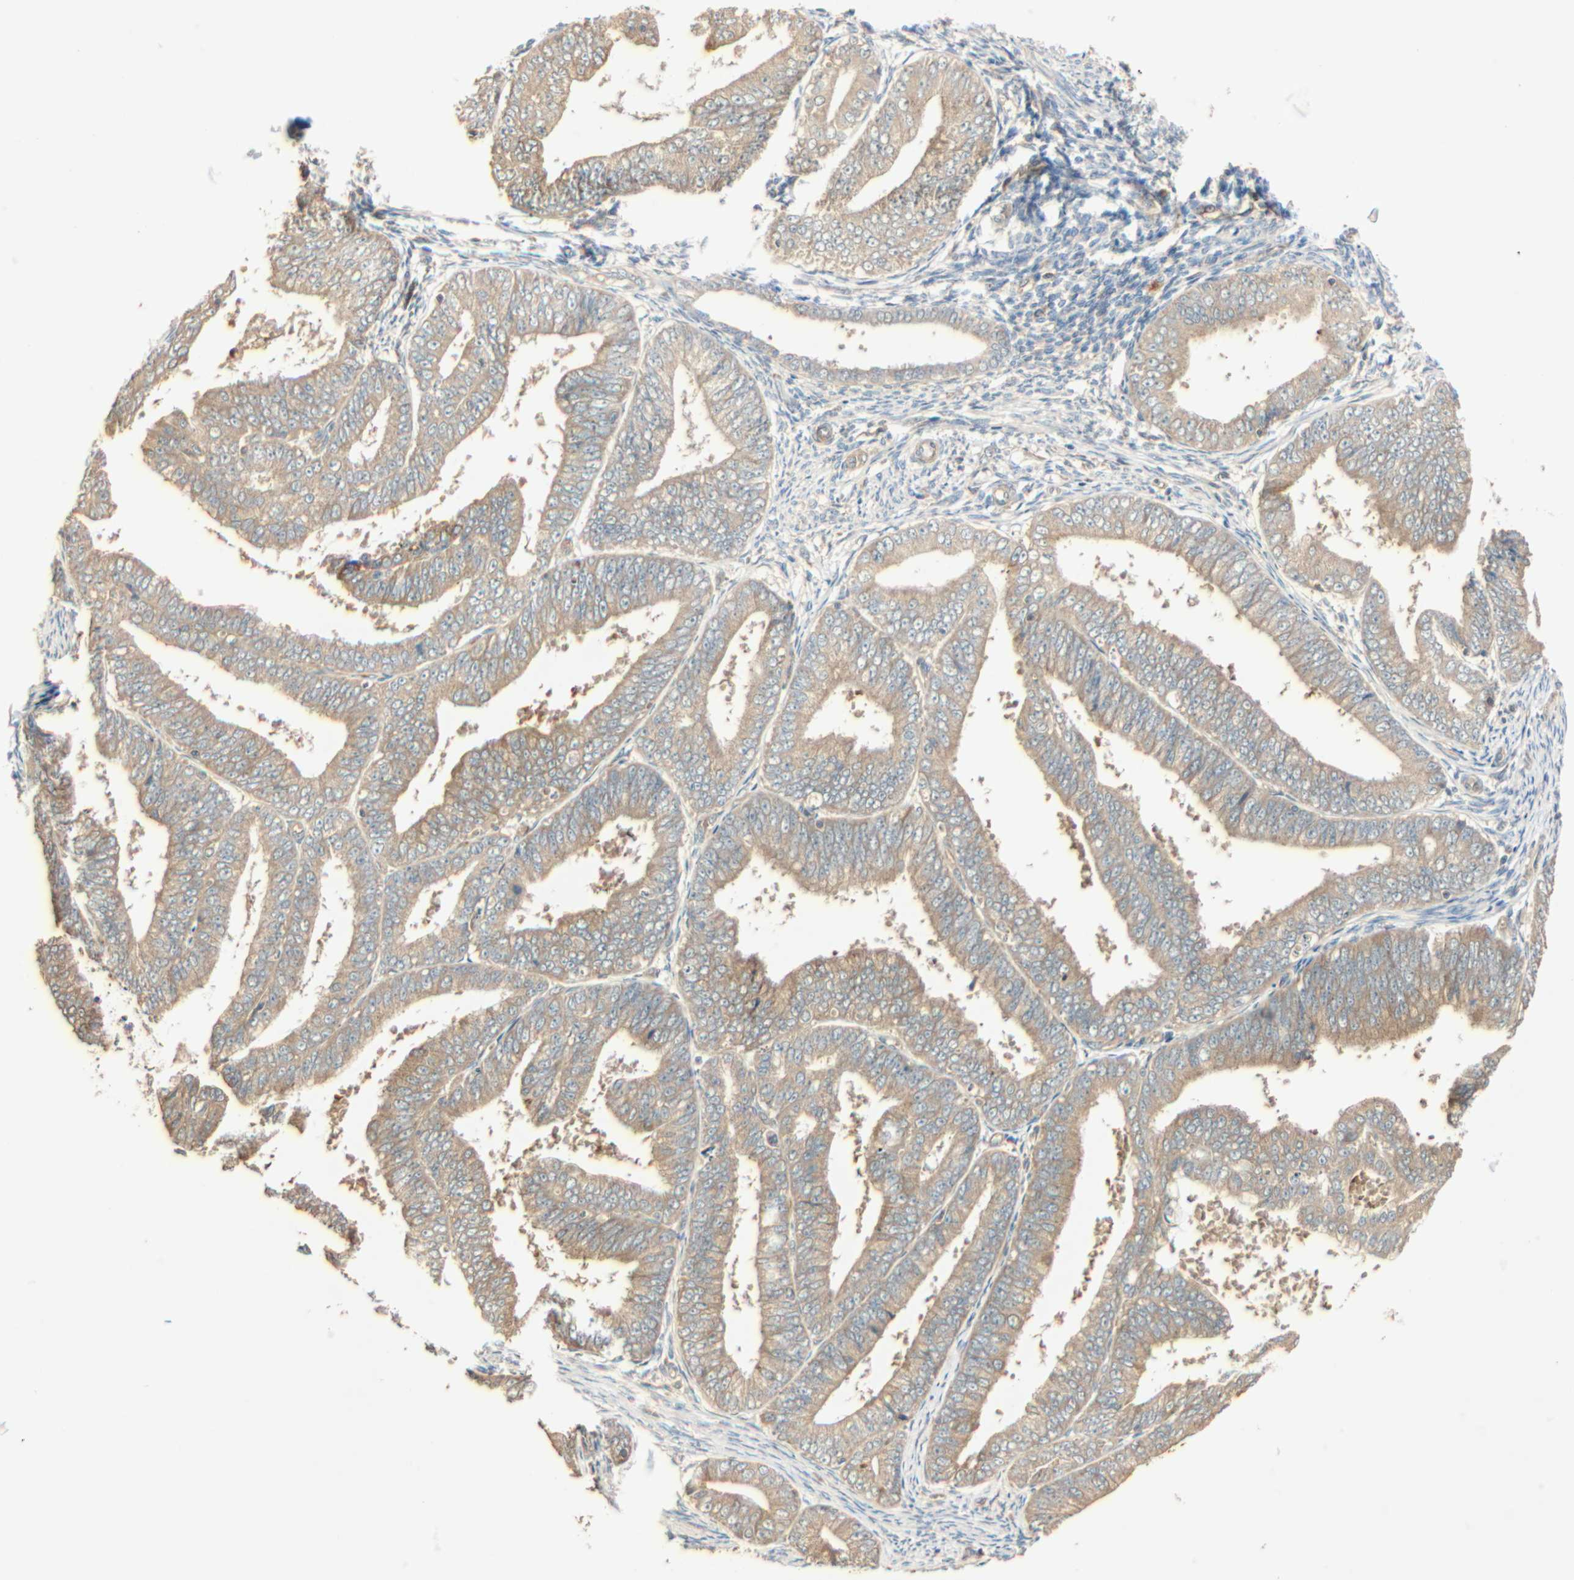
{"staining": {"intensity": "weak", "quantity": ">75%", "location": "cytoplasmic/membranous"}, "tissue": "endometrial cancer", "cell_type": "Tumor cells", "image_type": "cancer", "snomed": [{"axis": "morphology", "description": "Adenocarcinoma, NOS"}, {"axis": "topography", "description": "Endometrium"}], "caption": "Immunohistochemistry (IHC) of endometrial adenocarcinoma shows low levels of weak cytoplasmic/membranous positivity in approximately >75% of tumor cells.", "gene": "GALK1", "patient": {"sex": "female", "age": 63}}